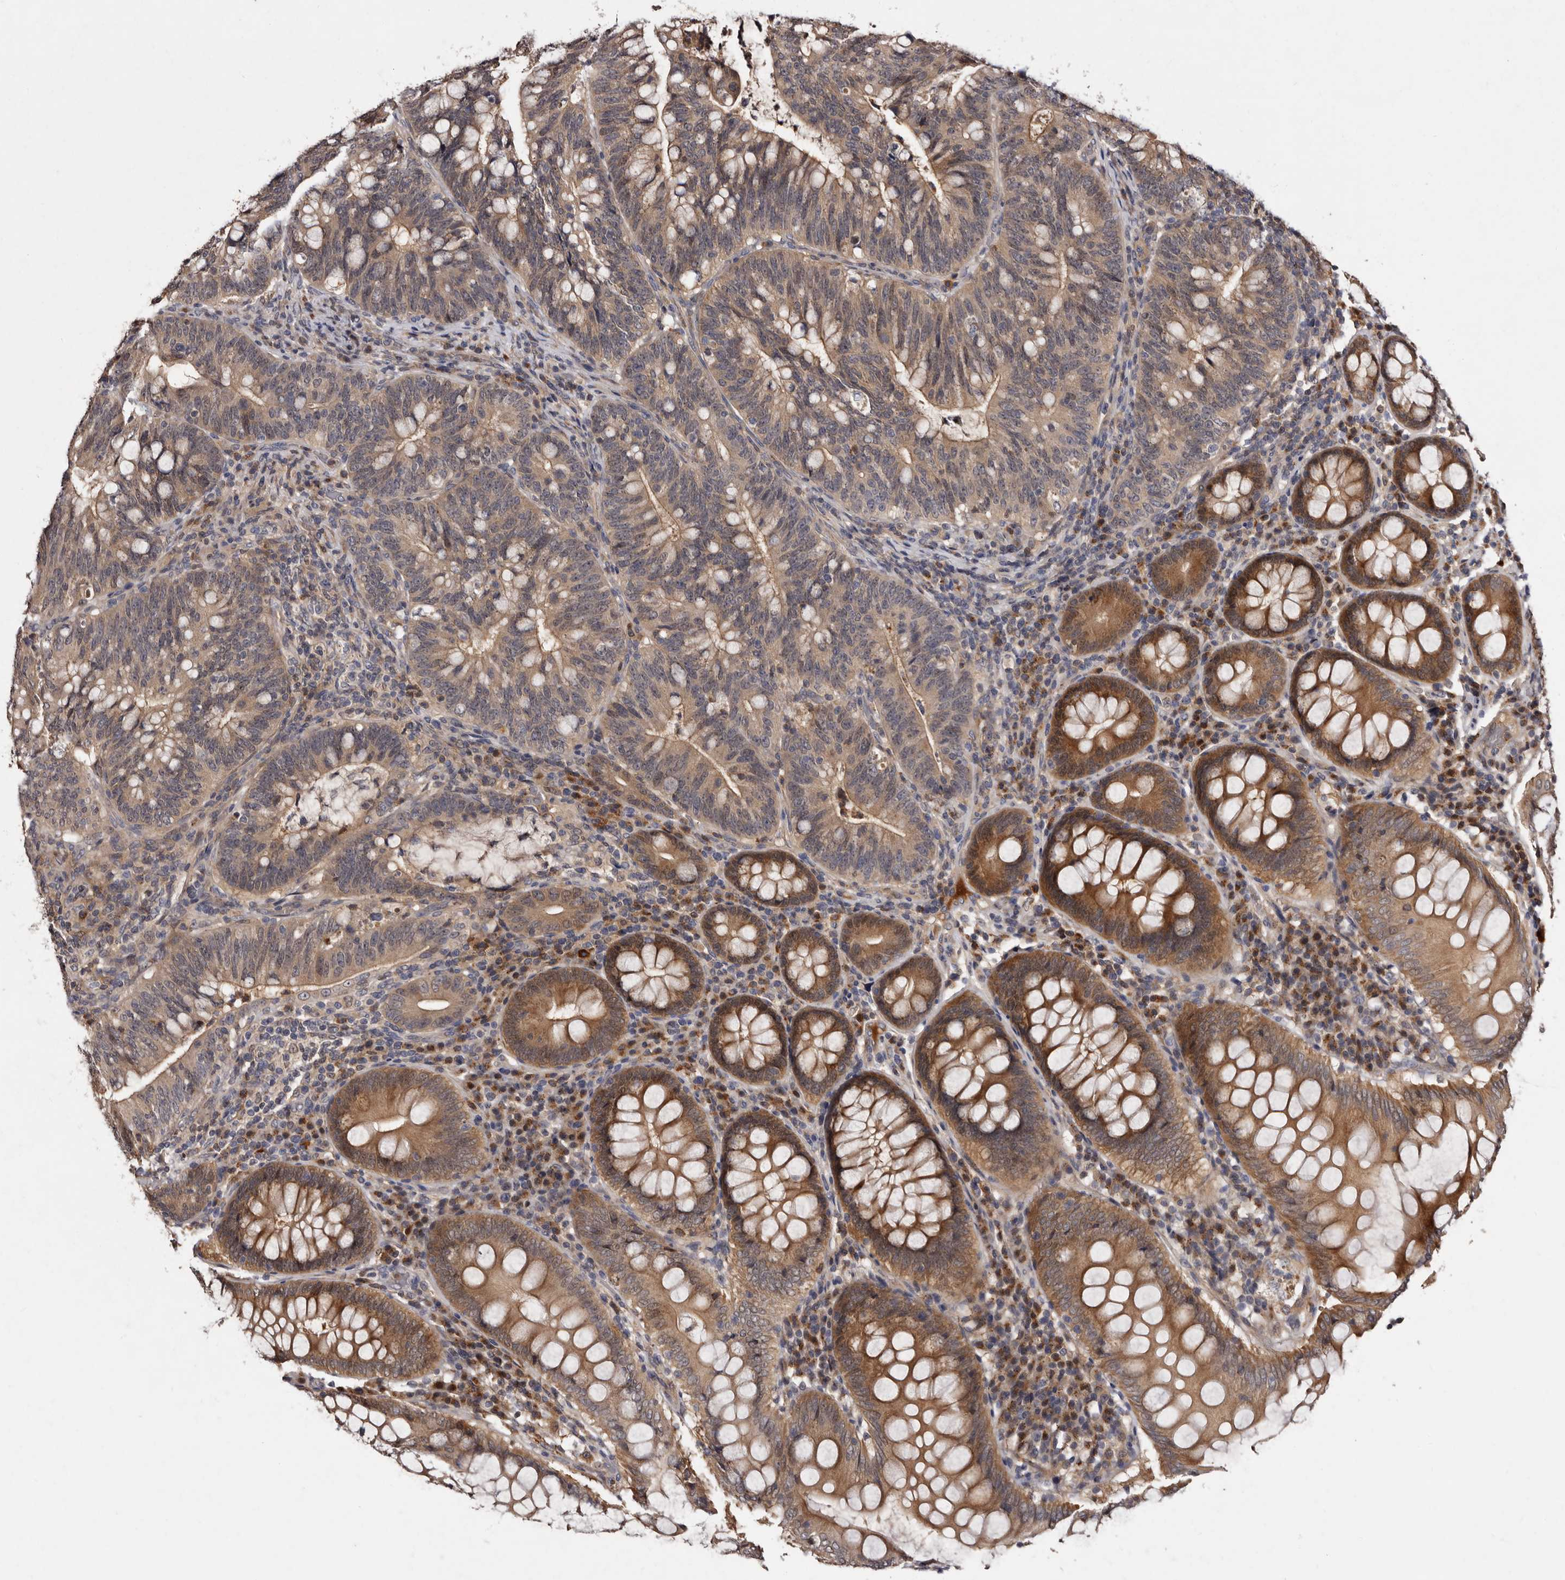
{"staining": {"intensity": "weak", "quantity": ">75%", "location": "cytoplasmic/membranous"}, "tissue": "colorectal cancer", "cell_type": "Tumor cells", "image_type": "cancer", "snomed": [{"axis": "morphology", "description": "Adenocarcinoma, NOS"}, {"axis": "topography", "description": "Colon"}], "caption": "Colorectal cancer (adenocarcinoma) was stained to show a protein in brown. There is low levels of weak cytoplasmic/membranous expression in approximately >75% of tumor cells.", "gene": "DNPH1", "patient": {"sex": "female", "age": 66}}